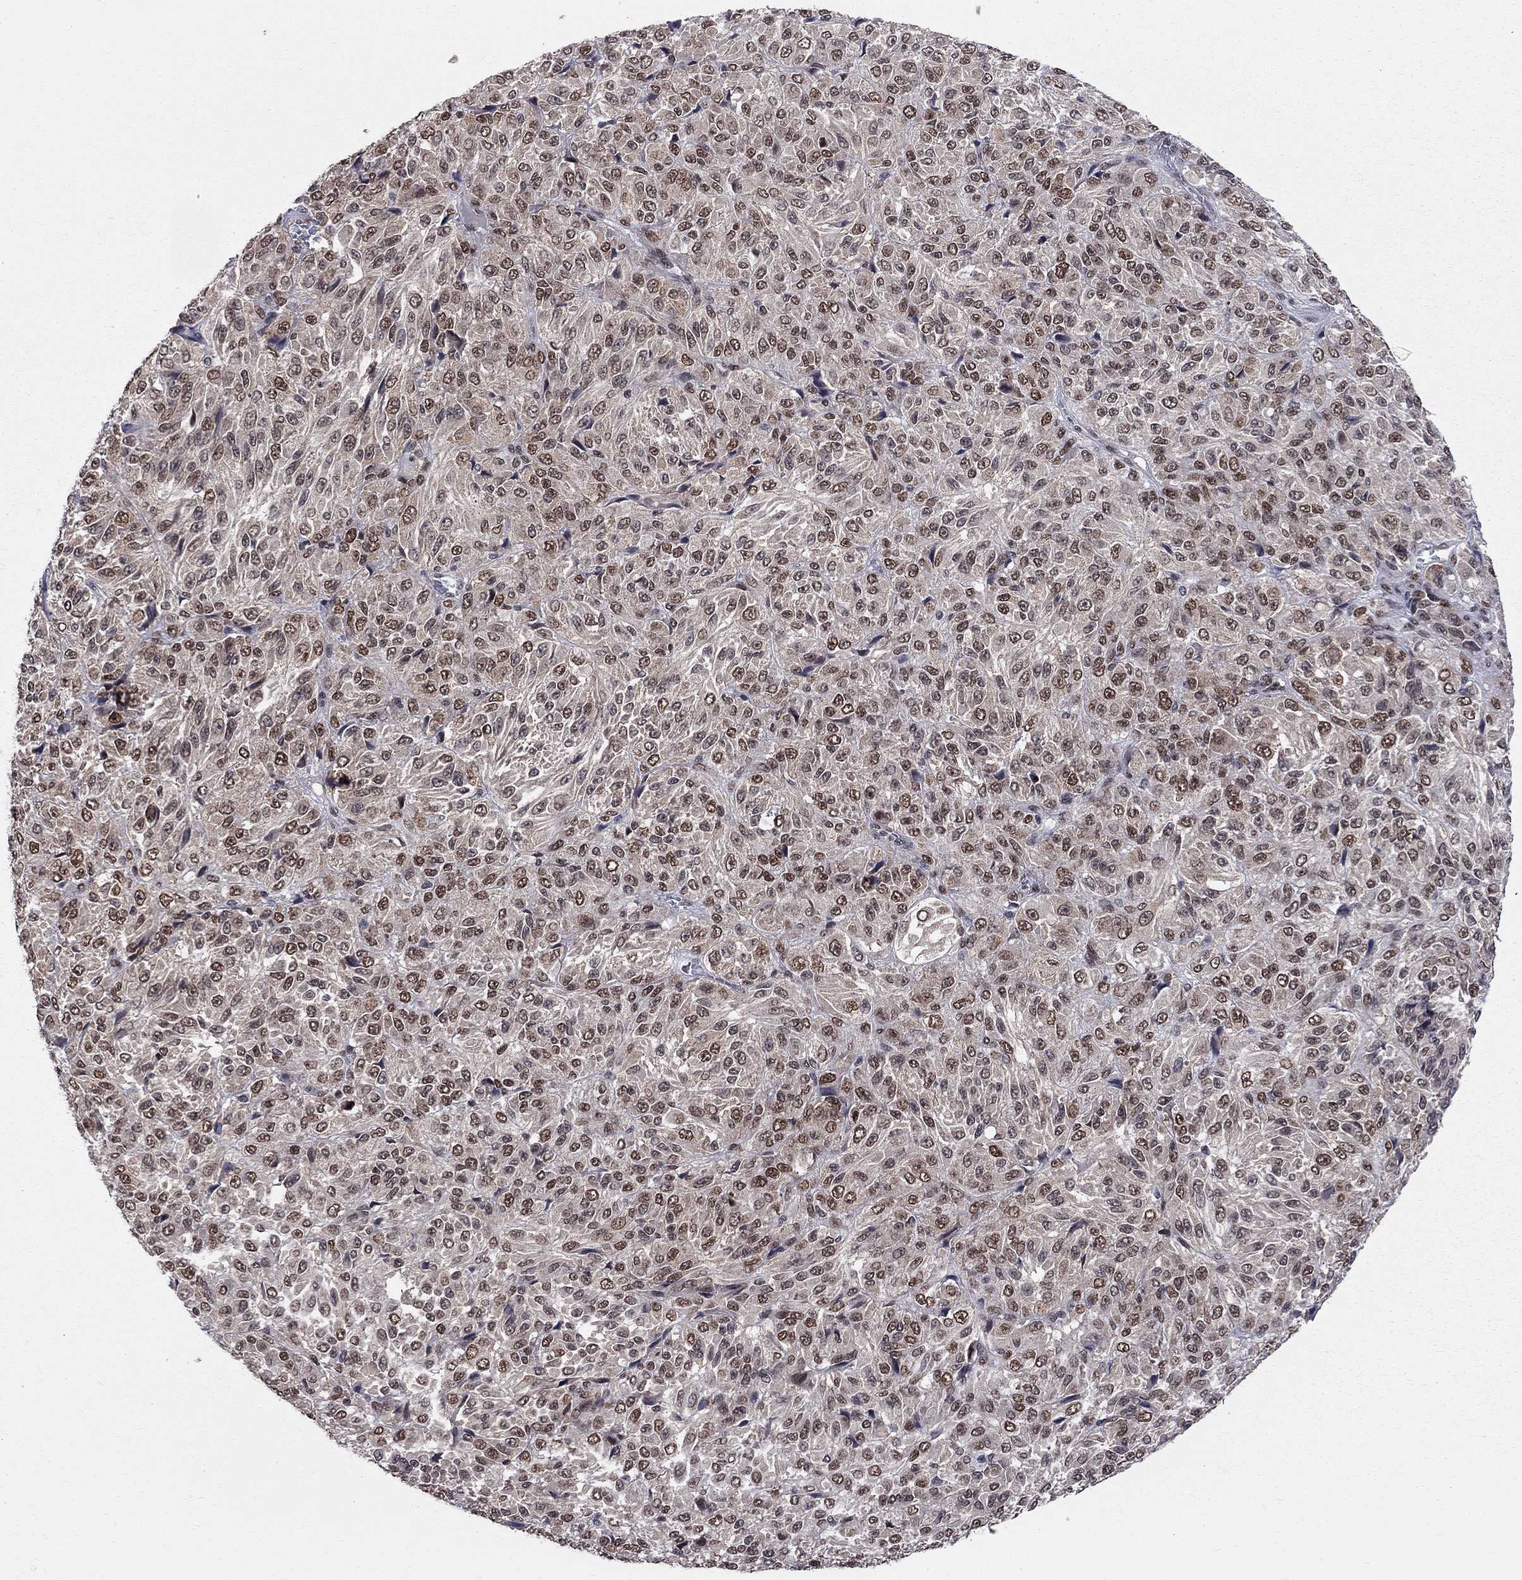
{"staining": {"intensity": "moderate", "quantity": "25%-75%", "location": "nuclear"}, "tissue": "melanoma", "cell_type": "Tumor cells", "image_type": "cancer", "snomed": [{"axis": "morphology", "description": "Malignant melanoma, Metastatic site"}, {"axis": "topography", "description": "Brain"}], "caption": "Melanoma stained with DAB (3,3'-diaminobenzidine) IHC displays medium levels of moderate nuclear expression in about 25%-75% of tumor cells.", "gene": "SAP30L", "patient": {"sex": "female", "age": 56}}